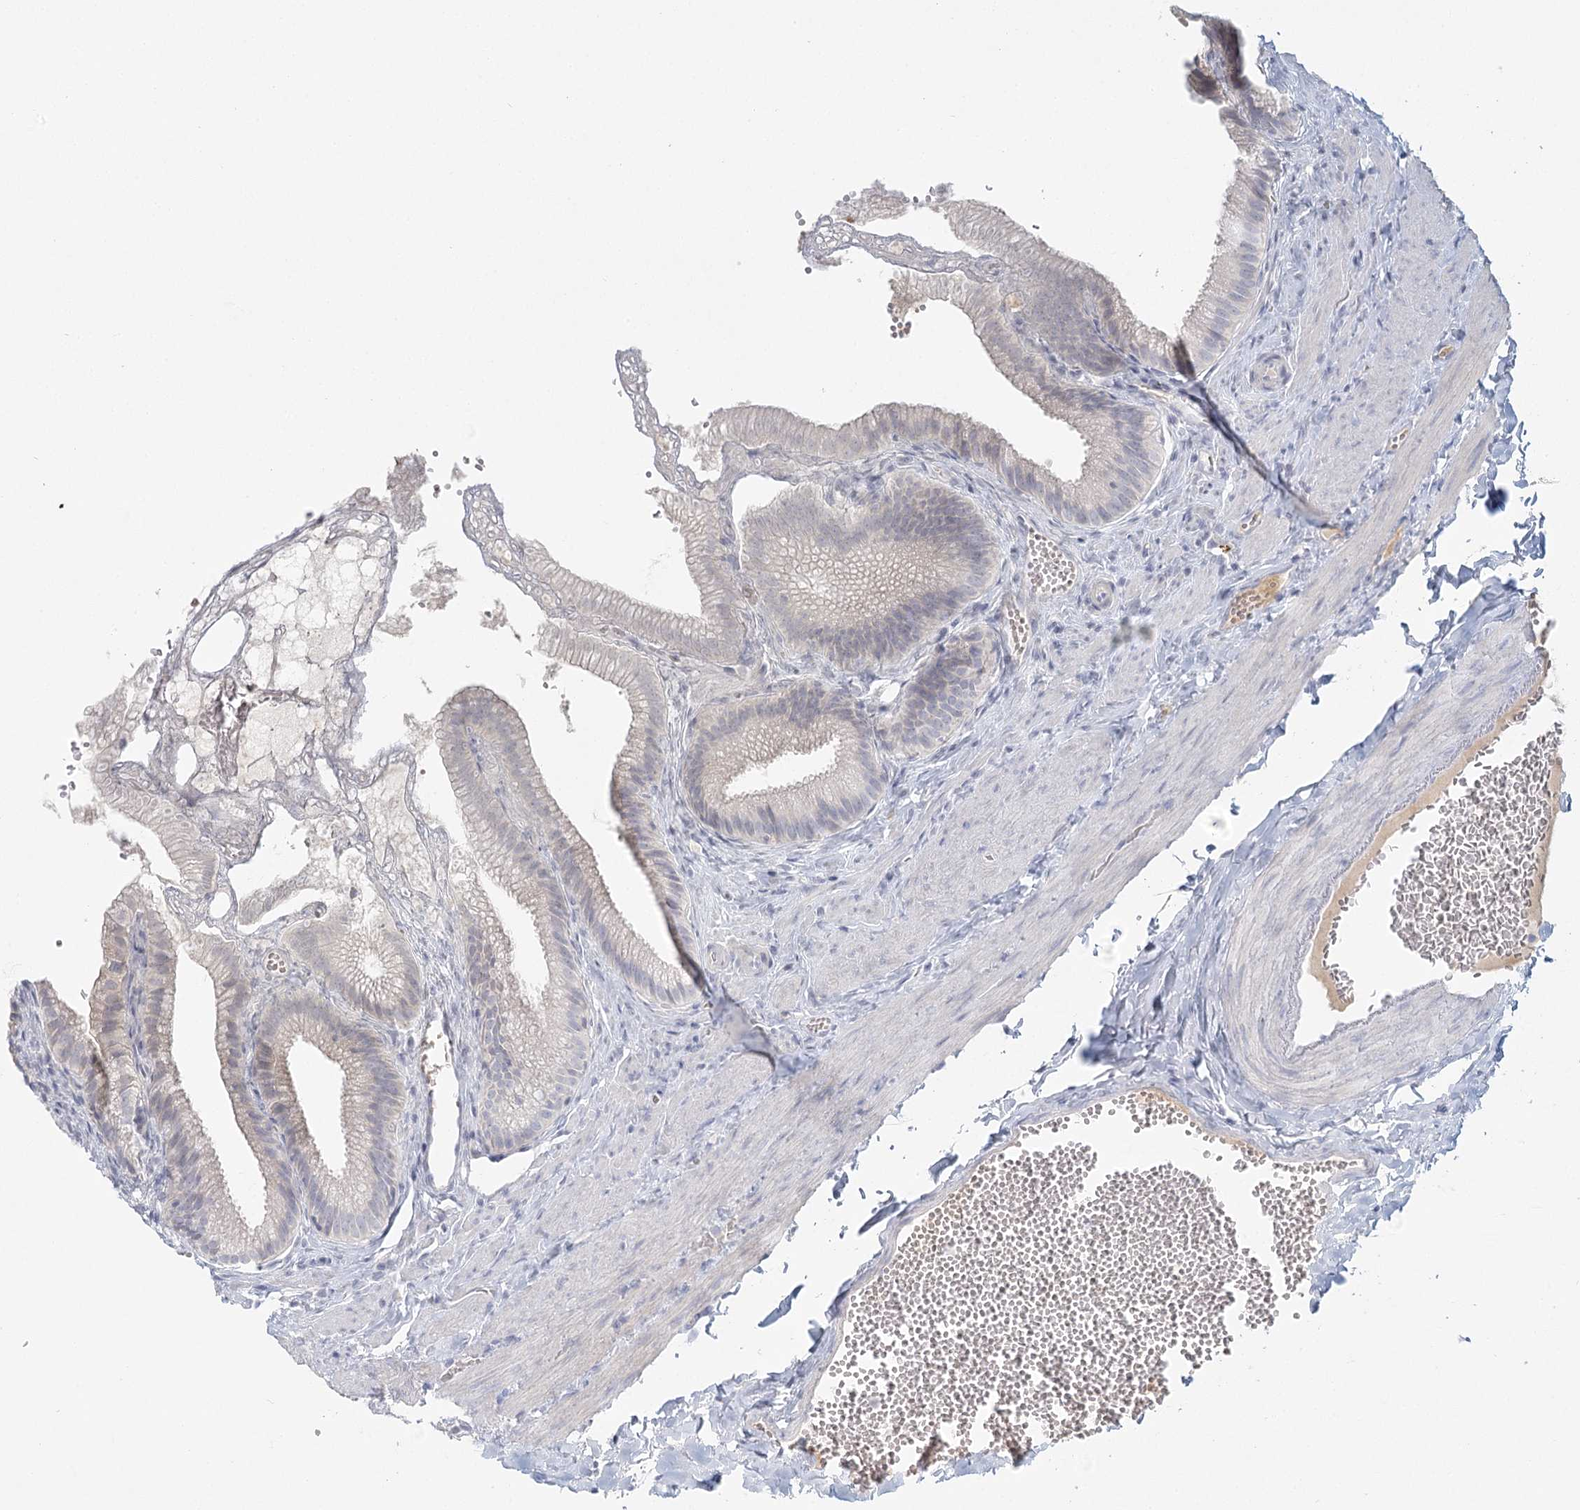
{"staining": {"intensity": "negative", "quantity": "none", "location": "none"}, "tissue": "gallbladder", "cell_type": "Glandular cells", "image_type": "normal", "snomed": [{"axis": "morphology", "description": "Normal tissue, NOS"}, {"axis": "topography", "description": "Gallbladder"}], "caption": "This photomicrograph is of benign gallbladder stained with immunohistochemistry (IHC) to label a protein in brown with the nuclei are counter-stained blue. There is no expression in glandular cells. (Brightfield microscopy of DAB immunohistochemistry (IHC) at high magnification).", "gene": "DMGDH", "patient": {"sex": "male", "age": 38}}